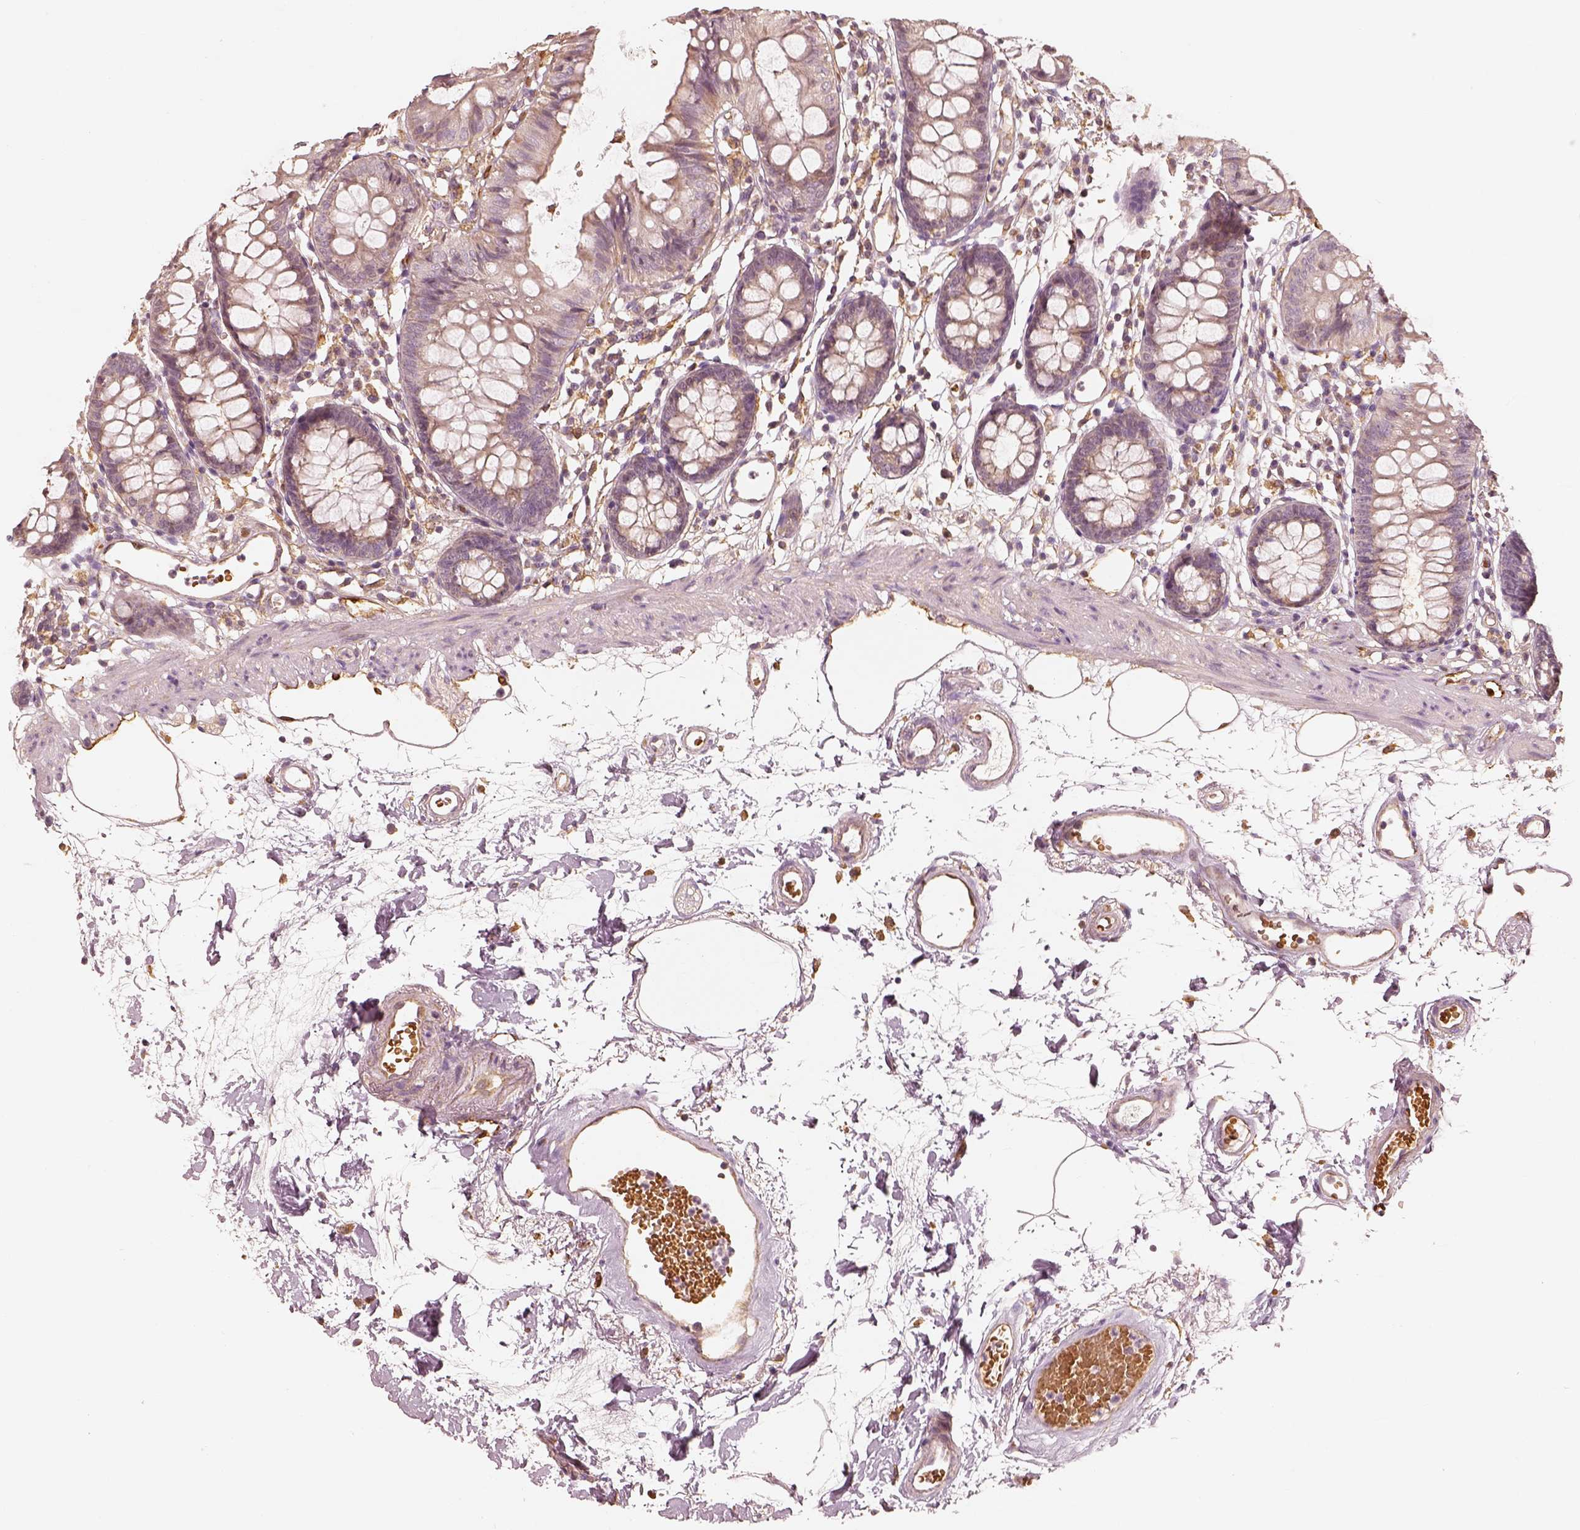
{"staining": {"intensity": "moderate", "quantity": ">75%", "location": "cytoplasmic/membranous"}, "tissue": "colon", "cell_type": "Endothelial cells", "image_type": "normal", "snomed": [{"axis": "morphology", "description": "Normal tissue, NOS"}, {"axis": "topography", "description": "Colon"}], "caption": "DAB (3,3'-diaminobenzidine) immunohistochemical staining of normal colon reveals moderate cytoplasmic/membranous protein staining in approximately >75% of endothelial cells.", "gene": "FSCN1", "patient": {"sex": "female", "age": 84}}